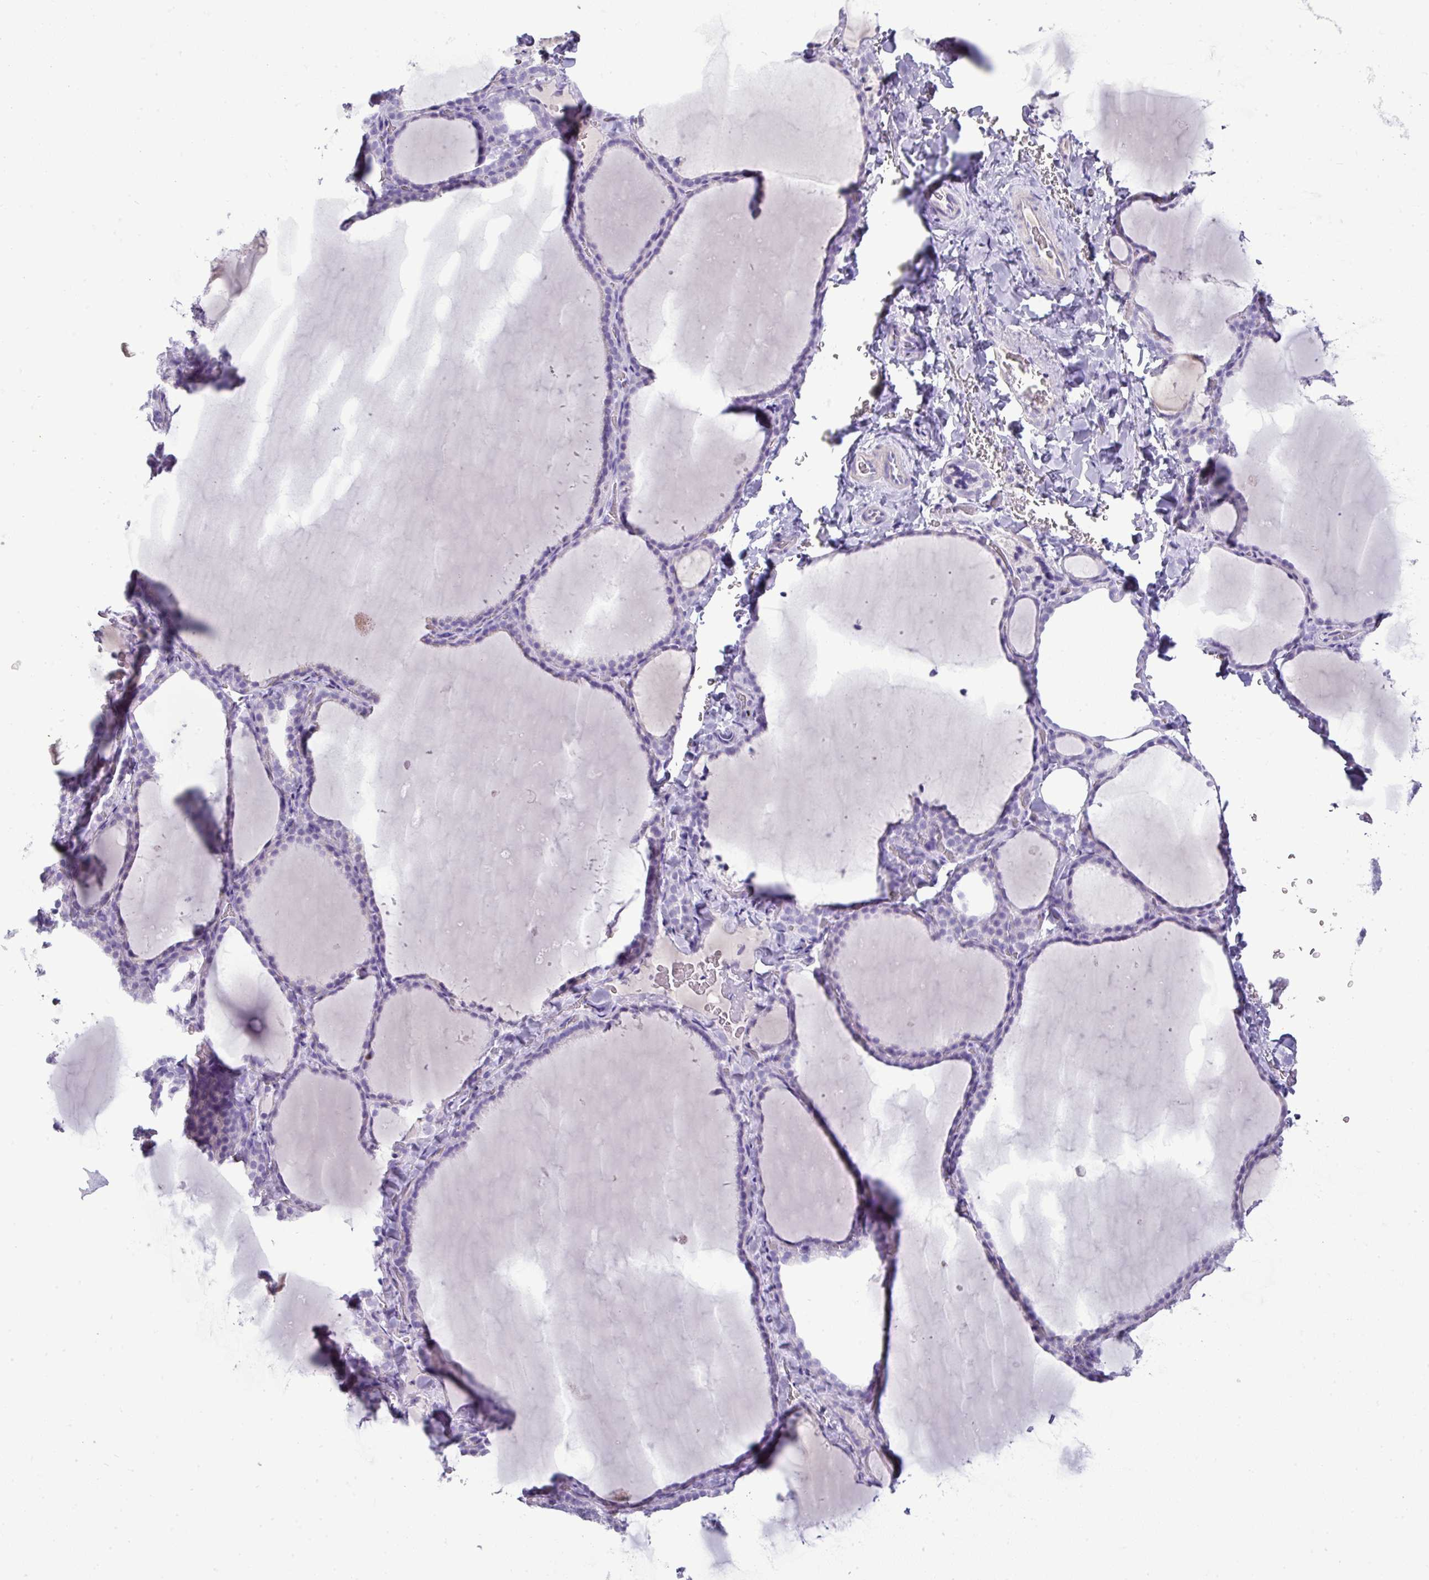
{"staining": {"intensity": "negative", "quantity": "none", "location": "none"}, "tissue": "thyroid gland", "cell_type": "Glandular cells", "image_type": "normal", "snomed": [{"axis": "morphology", "description": "Normal tissue, NOS"}, {"axis": "topography", "description": "Thyroid gland"}], "caption": "Glandular cells are negative for protein expression in unremarkable human thyroid gland.", "gene": "GSTA1", "patient": {"sex": "female", "age": 22}}